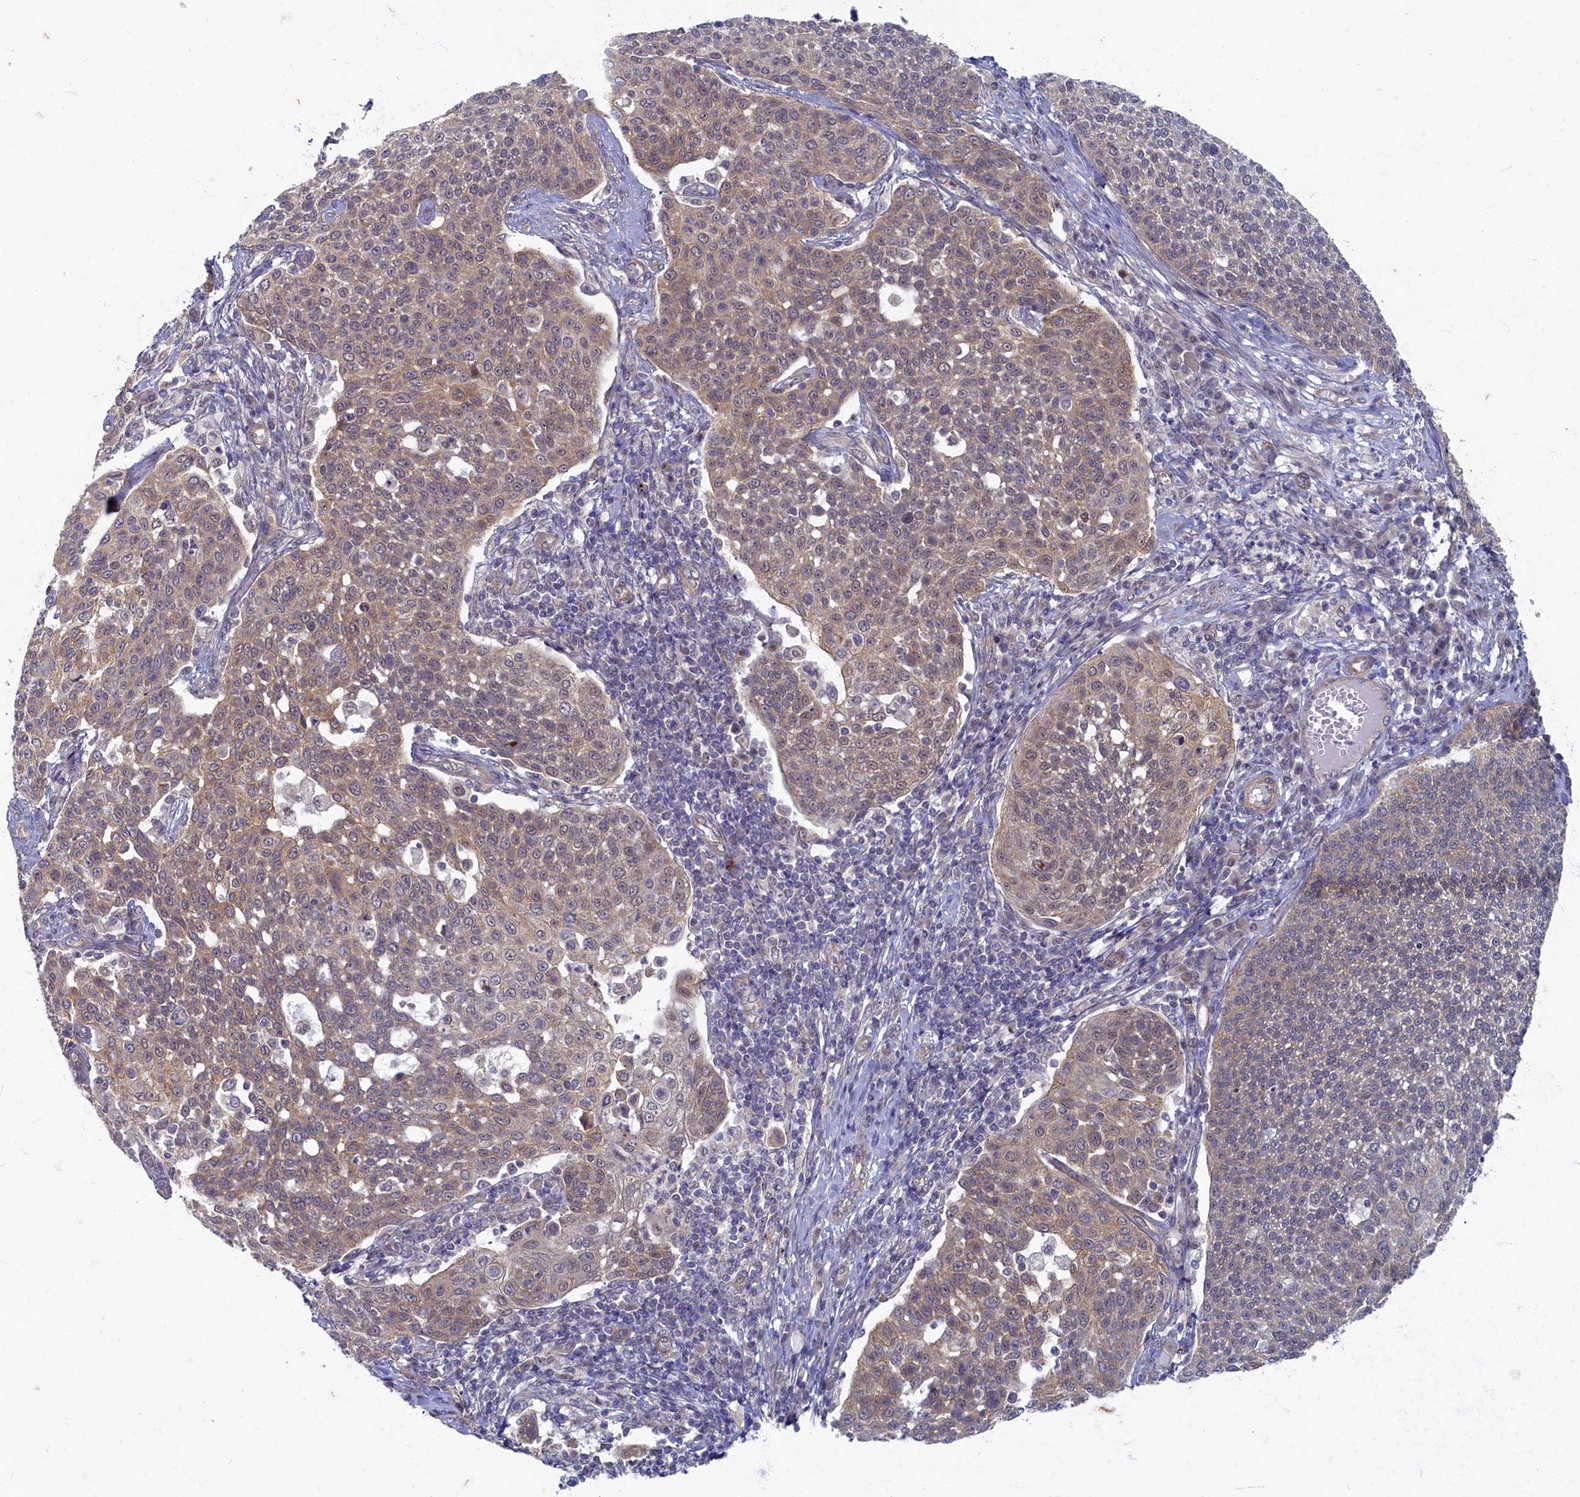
{"staining": {"intensity": "weak", "quantity": "25%-75%", "location": "cytoplasmic/membranous"}, "tissue": "cervical cancer", "cell_type": "Tumor cells", "image_type": "cancer", "snomed": [{"axis": "morphology", "description": "Squamous cell carcinoma, NOS"}, {"axis": "topography", "description": "Cervix"}], "caption": "A histopathology image of cervical cancer stained for a protein displays weak cytoplasmic/membranous brown staining in tumor cells.", "gene": "WDR59", "patient": {"sex": "female", "age": 34}}